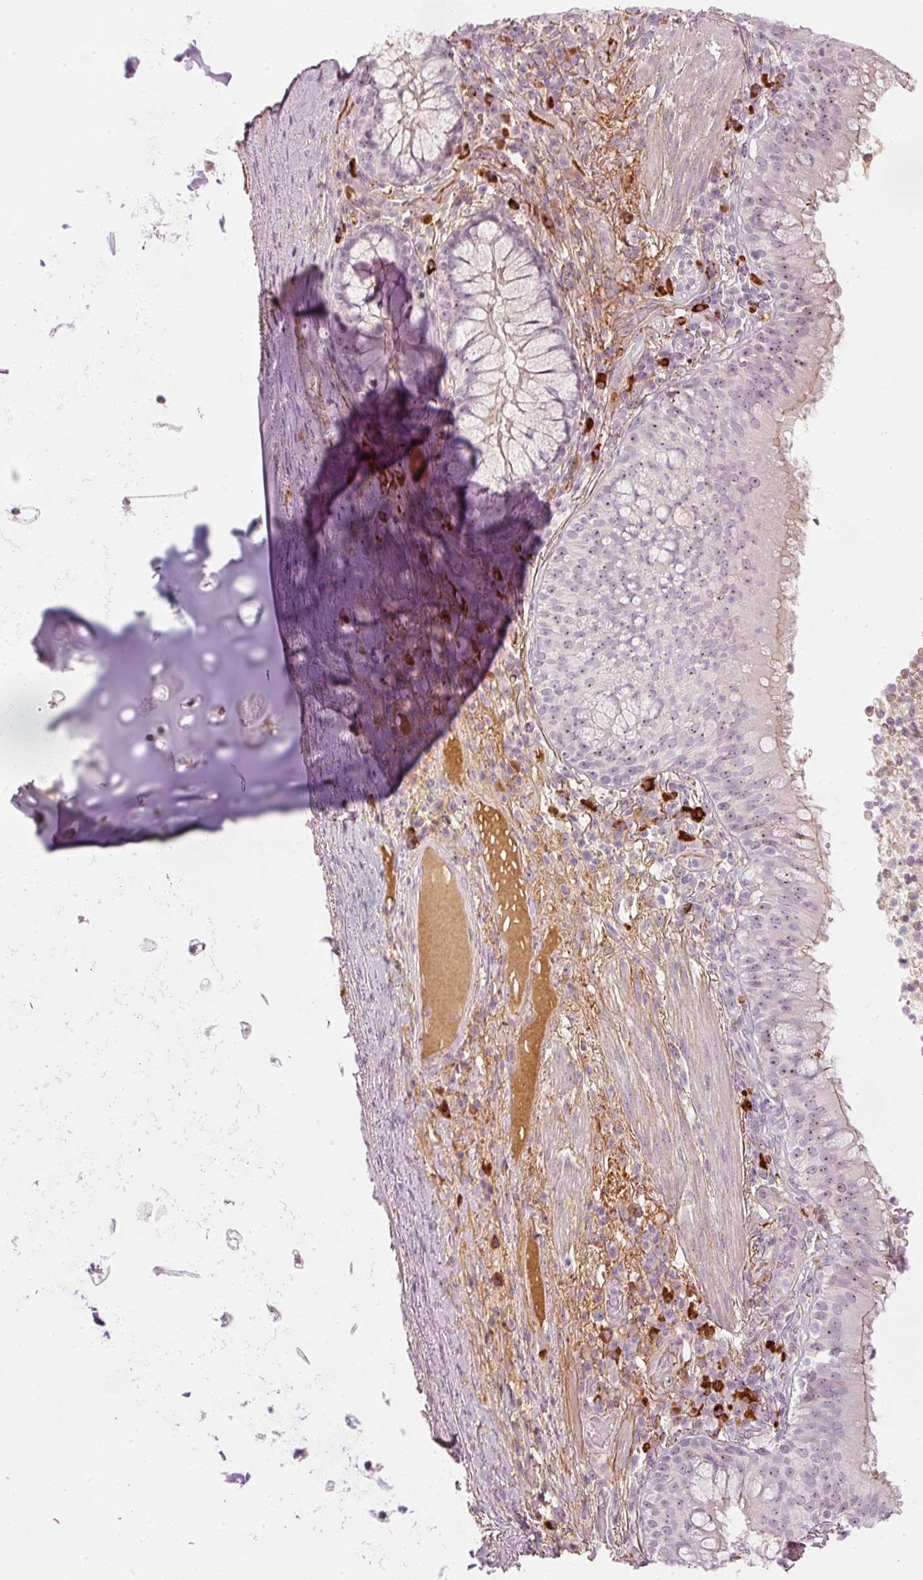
{"staining": {"intensity": "weak", "quantity": "25%-75%", "location": "cytoplasmic/membranous,nuclear"}, "tissue": "bronchus", "cell_type": "Respiratory epithelial cells", "image_type": "normal", "snomed": [{"axis": "morphology", "description": "Normal tissue, NOS"}, {"axis": "topography", "description": "Cartilage tissue"}, {"axis": "topography", "description": "Bronchus"}], "caption": "IHC photomicrograph of unremarkable bronchus: human bronchus stained using immunohistochemistry (IHC) demonstrates low levels of weak protein expression localized specifically in the cytoplasmic/membranous,nuclear of respiratory epithelial cells, appearing as a cytoplasmic/membranous,nuclear brown color.", "gene": "VCAM1", "patient": {"sex": "male", "age": 56}}